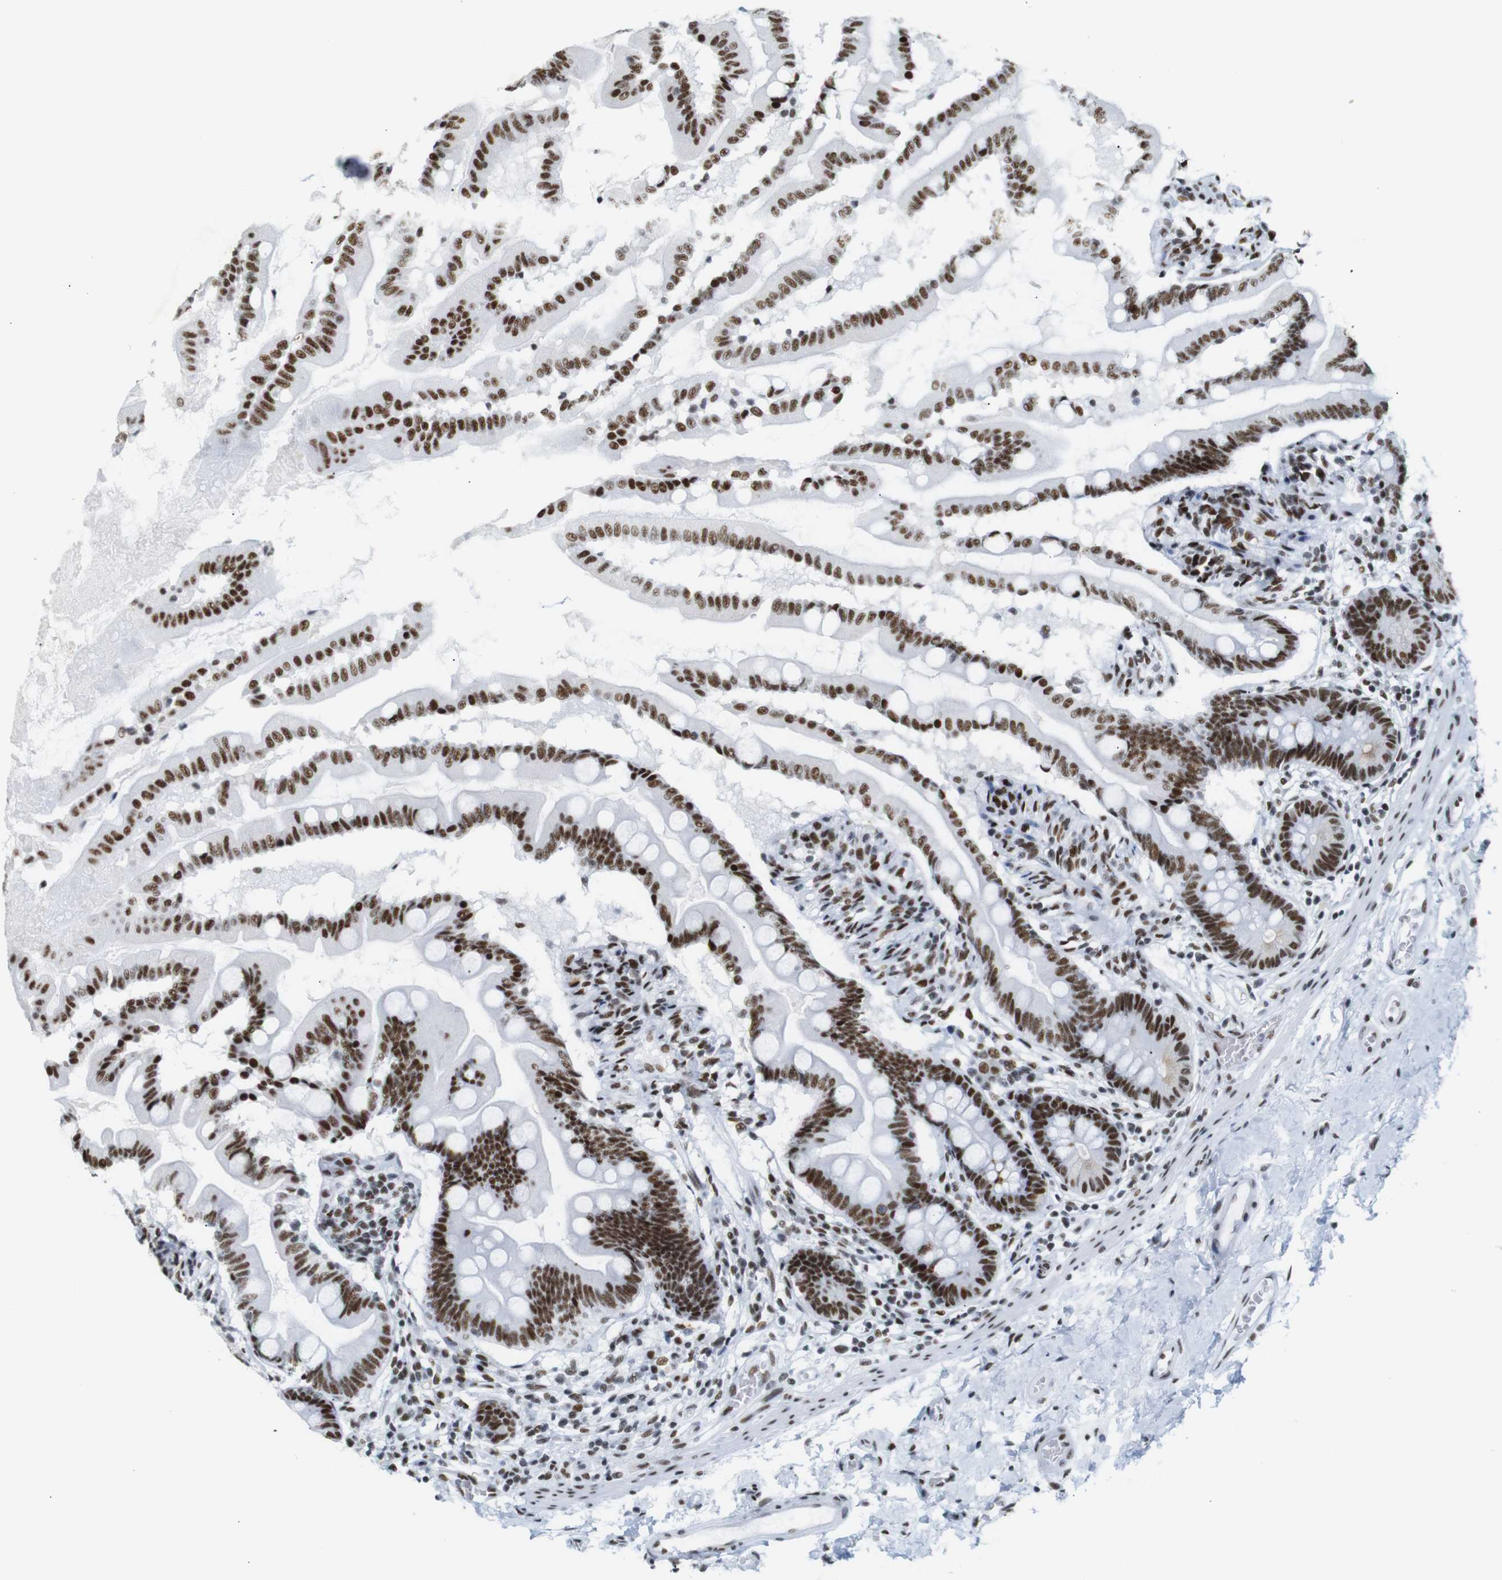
{"staining": {"intensity": "strong", "quantity": ">75%", "location": "nuclear"}, "tissue": "small intestine", "cell_type": "Glandular cells", "image_type": "normal", "snomed": [{"axis": "morphology", "description": "Normal tissue, NOS"}, {"axis": "topography", "description": "Small intestine"}], "caption": "High-power microscopy captured an immunohistochemistry photomicrograph of unremarkable small intestine, revealing strong nuclear positivity in about >75% of glandular cells.", "gene": "TRA2B", "patient": {"sex": "female", "age": 56}}